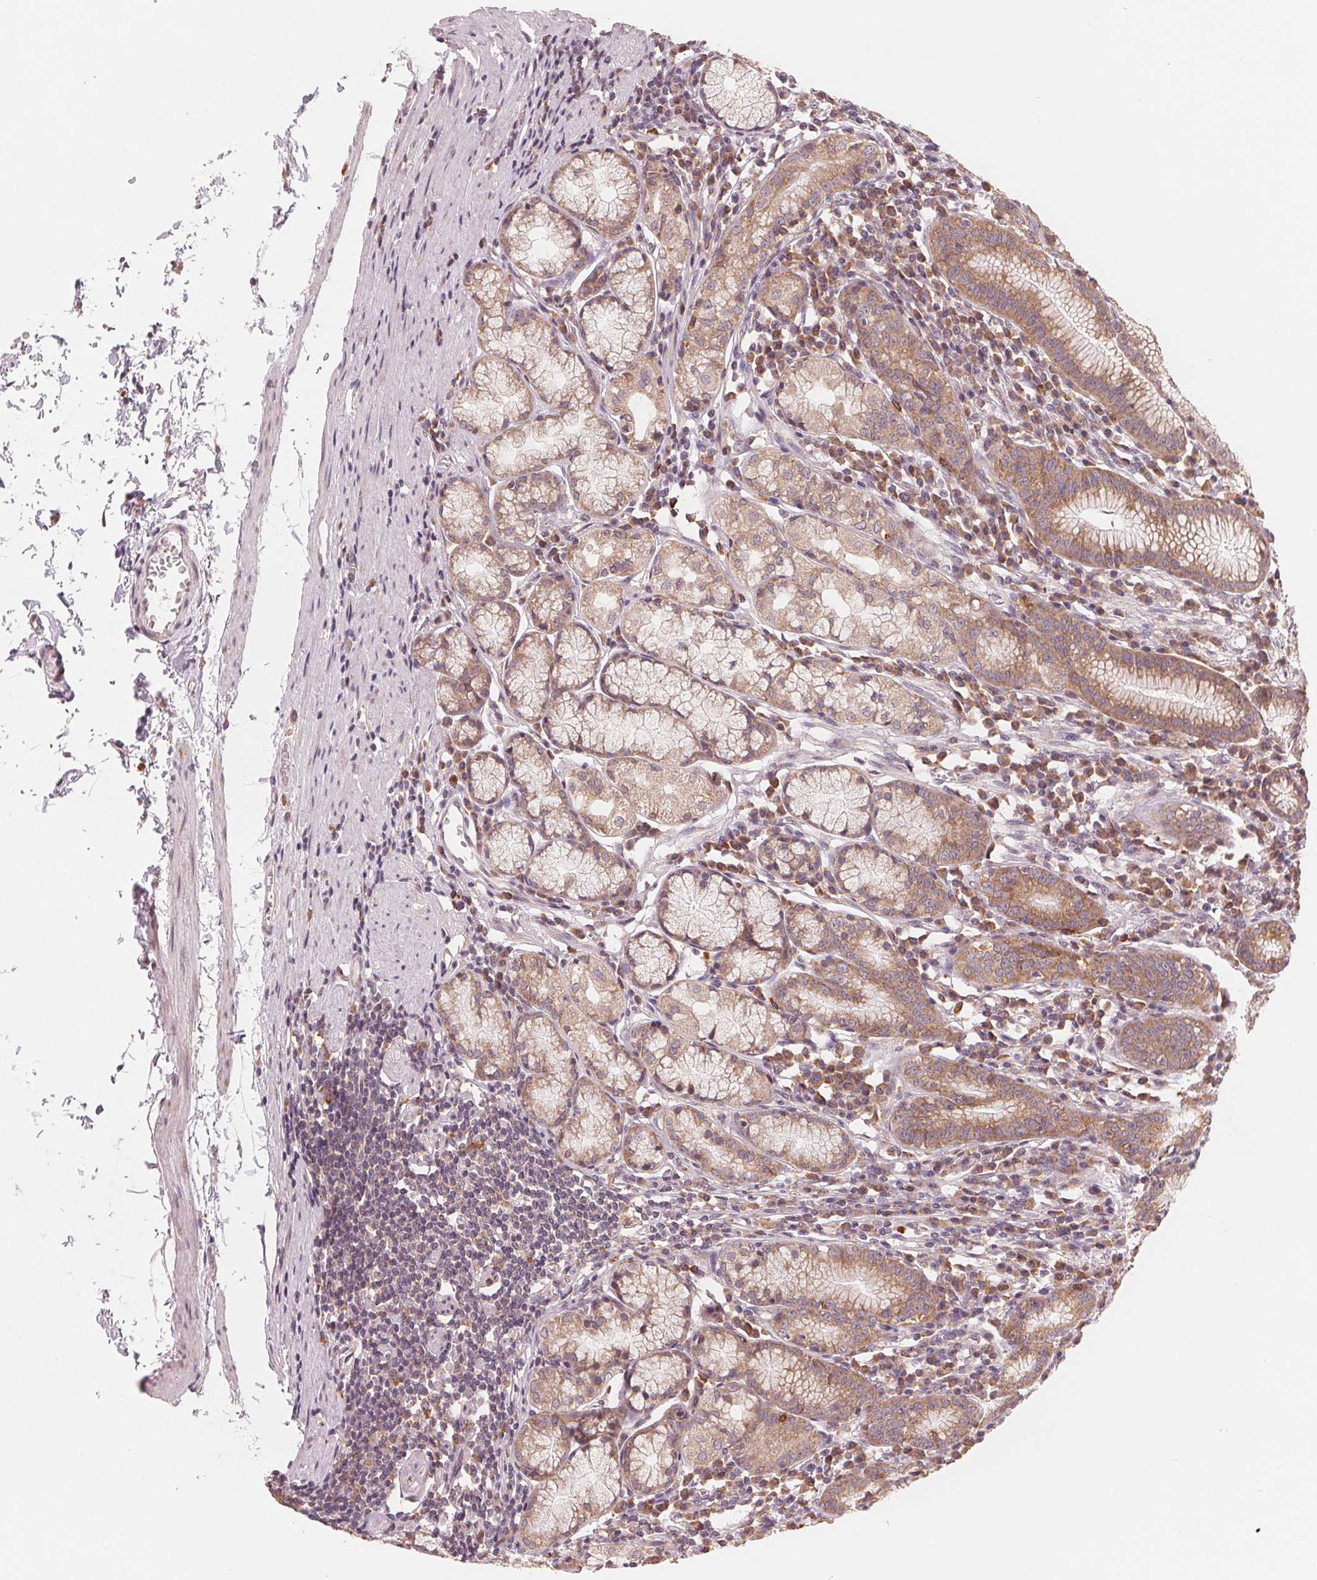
{"staining": {"intensity": "moderate", "quantity": ">75%", "location": "cytoplasmic/membranous"}, "tissue": "stomach", "cell_type": "Glandular cells", "image_type": "normal", "snomed": [{"axis": "morphology", "description": "Normal tissue, NOS"}, {"axis": "topography", "description": "Stomach"}], "caption": "Normal stomach exhibits moderate cytoplasmic/membranous expression in approximately >75% of glandular cells, visualized by immunohistochemistry.", "gene": "GIGYF2", "patient": {"sex": "male", "age": 55}}